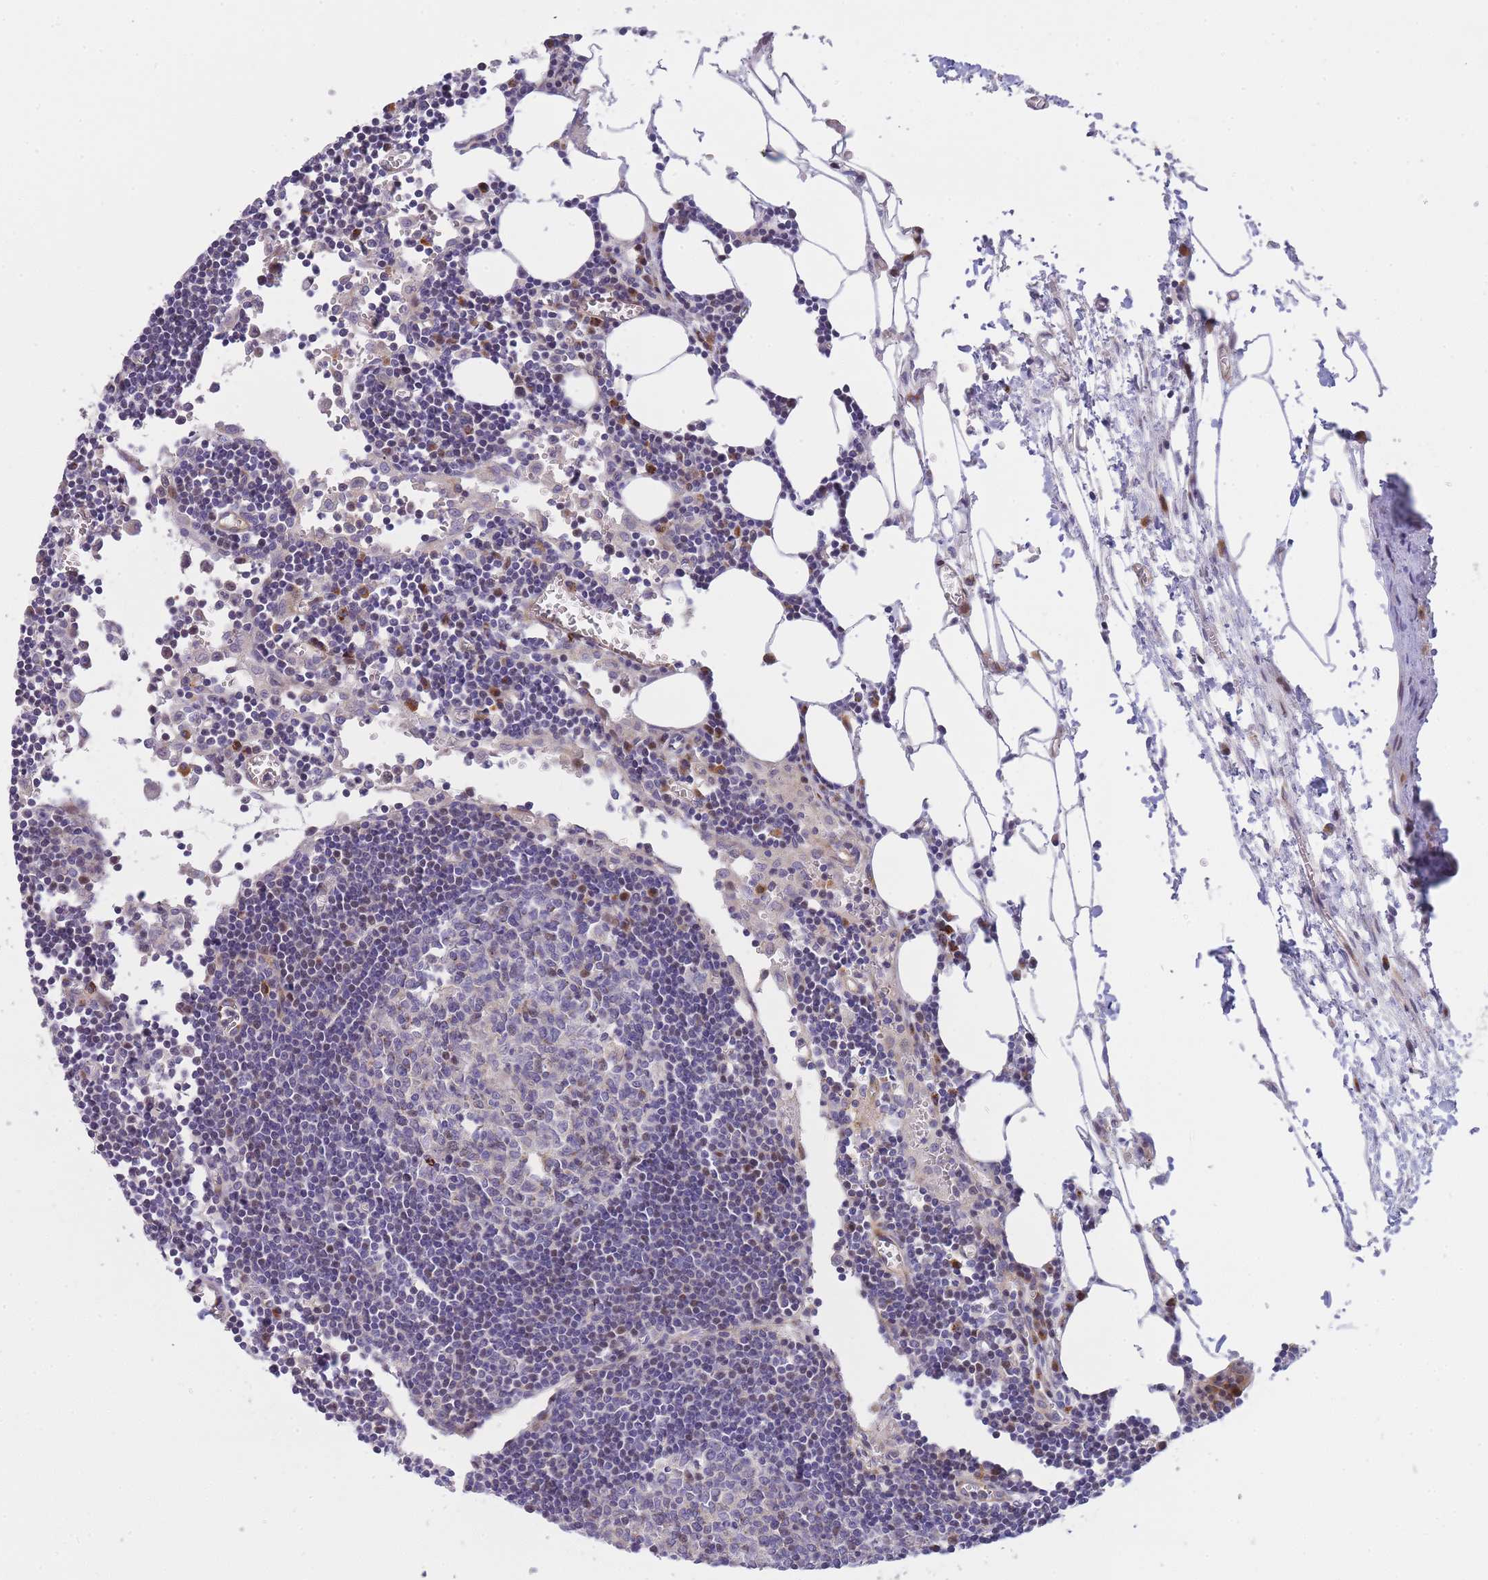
{"staining": {"intensity": "negative", "quantity": "none", "location": "none"}, "tissue": "lymph node", "cell_type": "Germinal center cells", "image_type": "normal", "snomed": [{"axis": "morphology", "description": "Normal tissue, NOS"}, {"axis": "topography", "description": "Lymph node"}], "caption": "Lymph node stained for a protein using immunohistochemistry (IHC) displays no expression germinal center cells.", "gene": "ATP5MC2", "patient": {"sex": "male", "age": 62}}